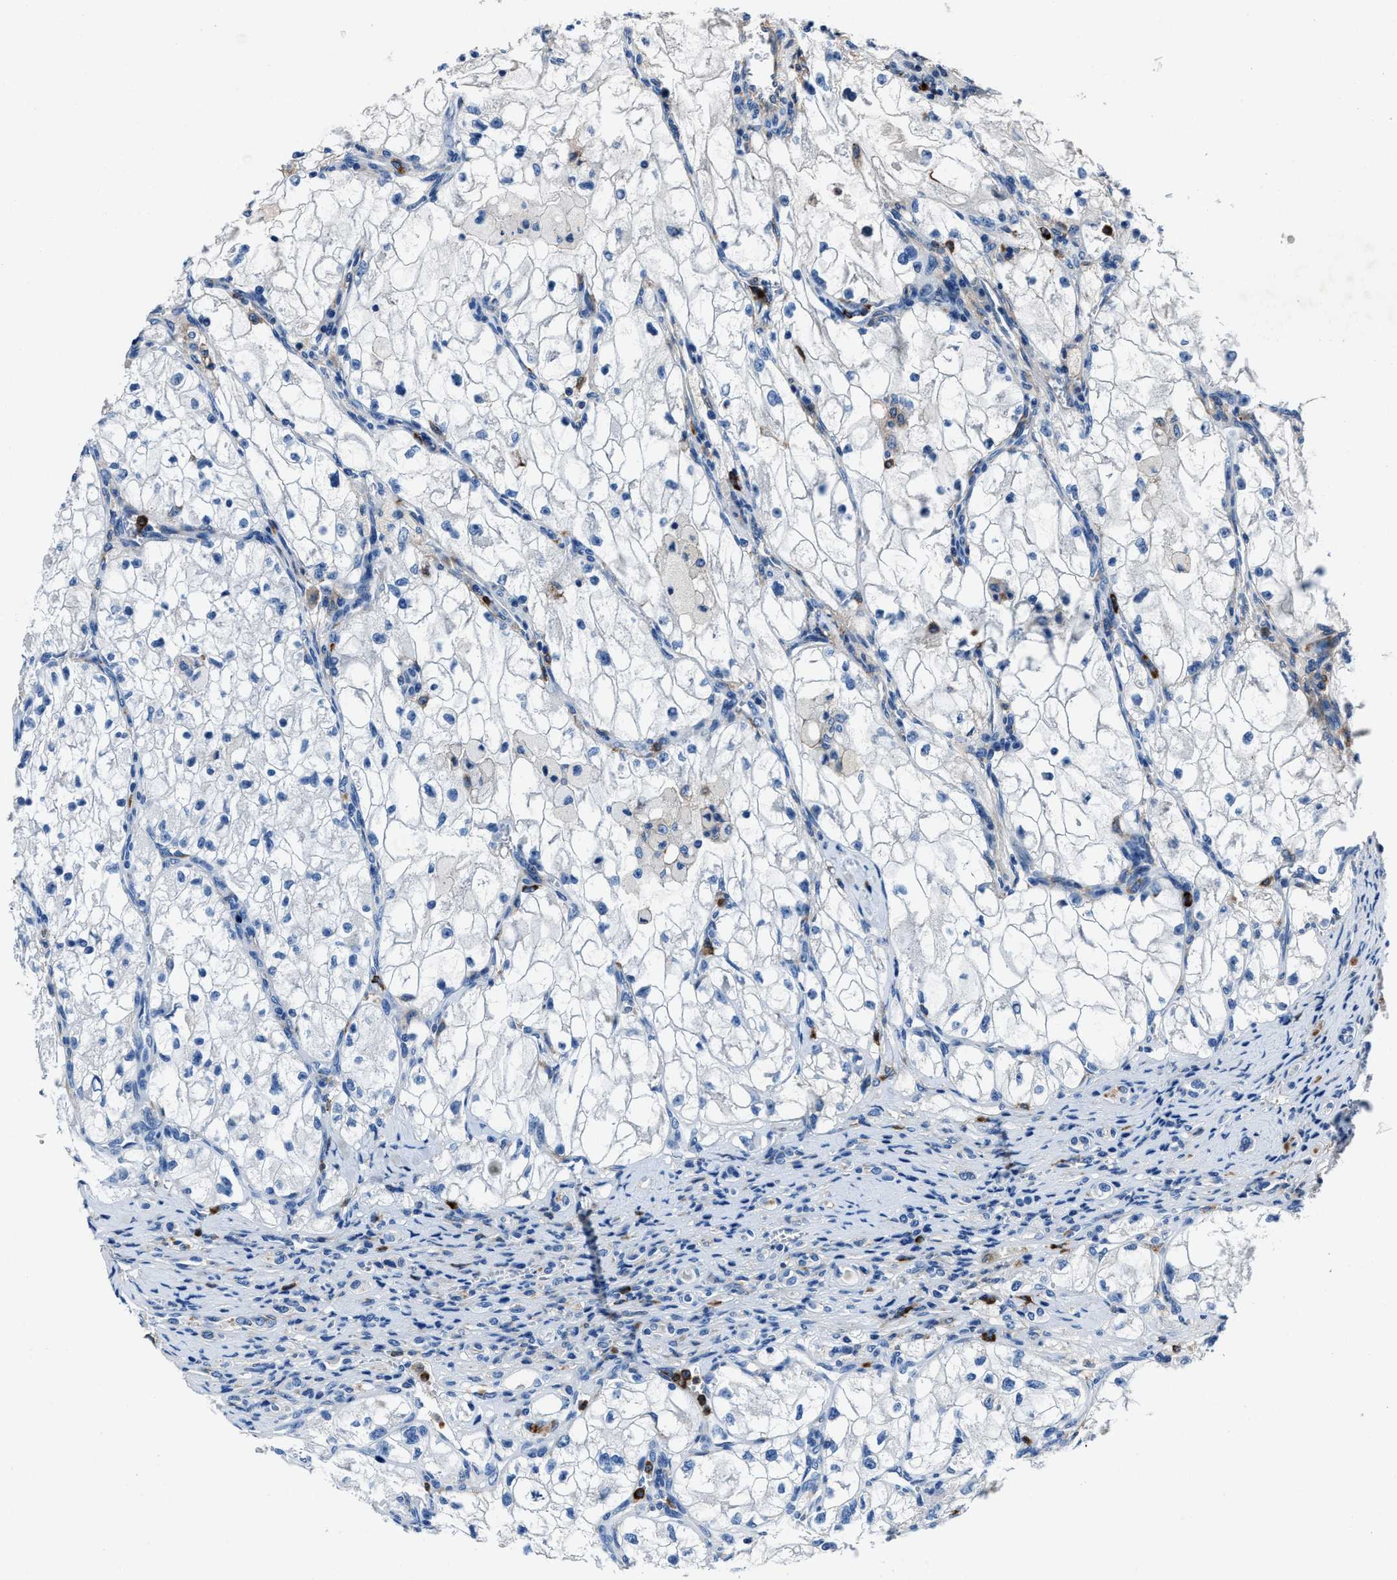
{"staining": {"intensity": "negative", "quantity": "none", "location": "none"}, "tissue": "renal cancer", "cell_type": "Tumor cells", "image_type": "cancer", "snomed": [{"axis": "morphology", "description": "Adenocarcinoma, NOS"}, {"axis": "topography", "description": "Kidney"}], "caption": "Immunohistochemical staining of human renal cancer (adenocarcinoma) displays no significant positivity in tumor cells.", "gene": "FGL2", "patient": {"sex": "female", "age": 70}}